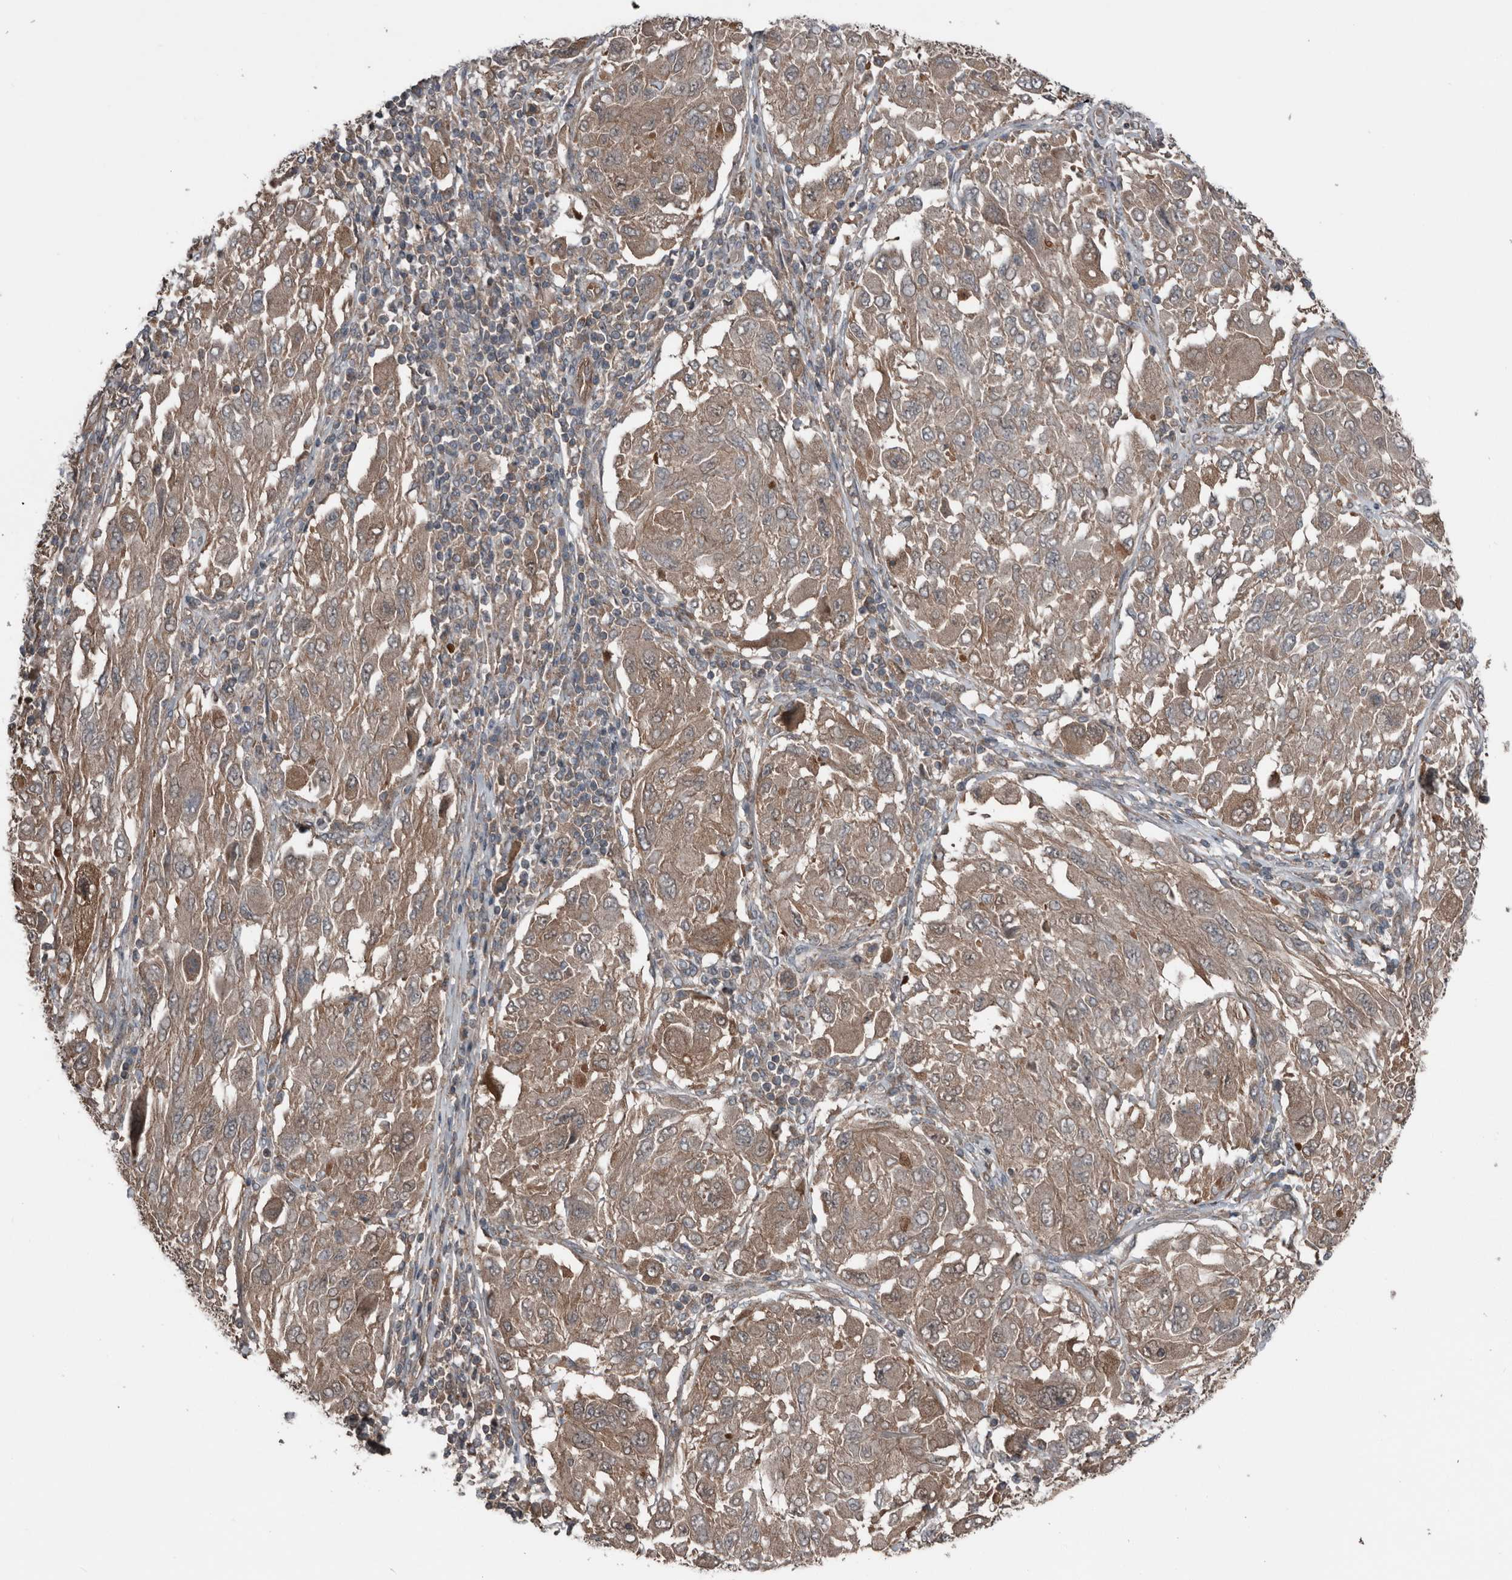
{"staining": {"intensity": "moderate", "quantity": ">75%", "location": "cytoplasmic/membranous"}, "tissue": "melanoma", "cell_type": "Tumor cells", "image_type": "cancer", "snomed": [{"axis": "morphology", "description": "Malignant melanoma, NOS"}, {"axis": "topography", "description": "Skin"}], "caption": "A brown stain shows moderate cytoplasmic/membranous positivity of a protein in melanoma tumor cells.", "gene": "DNAJB4", "patient": {"sex": "female", "age": 91}}